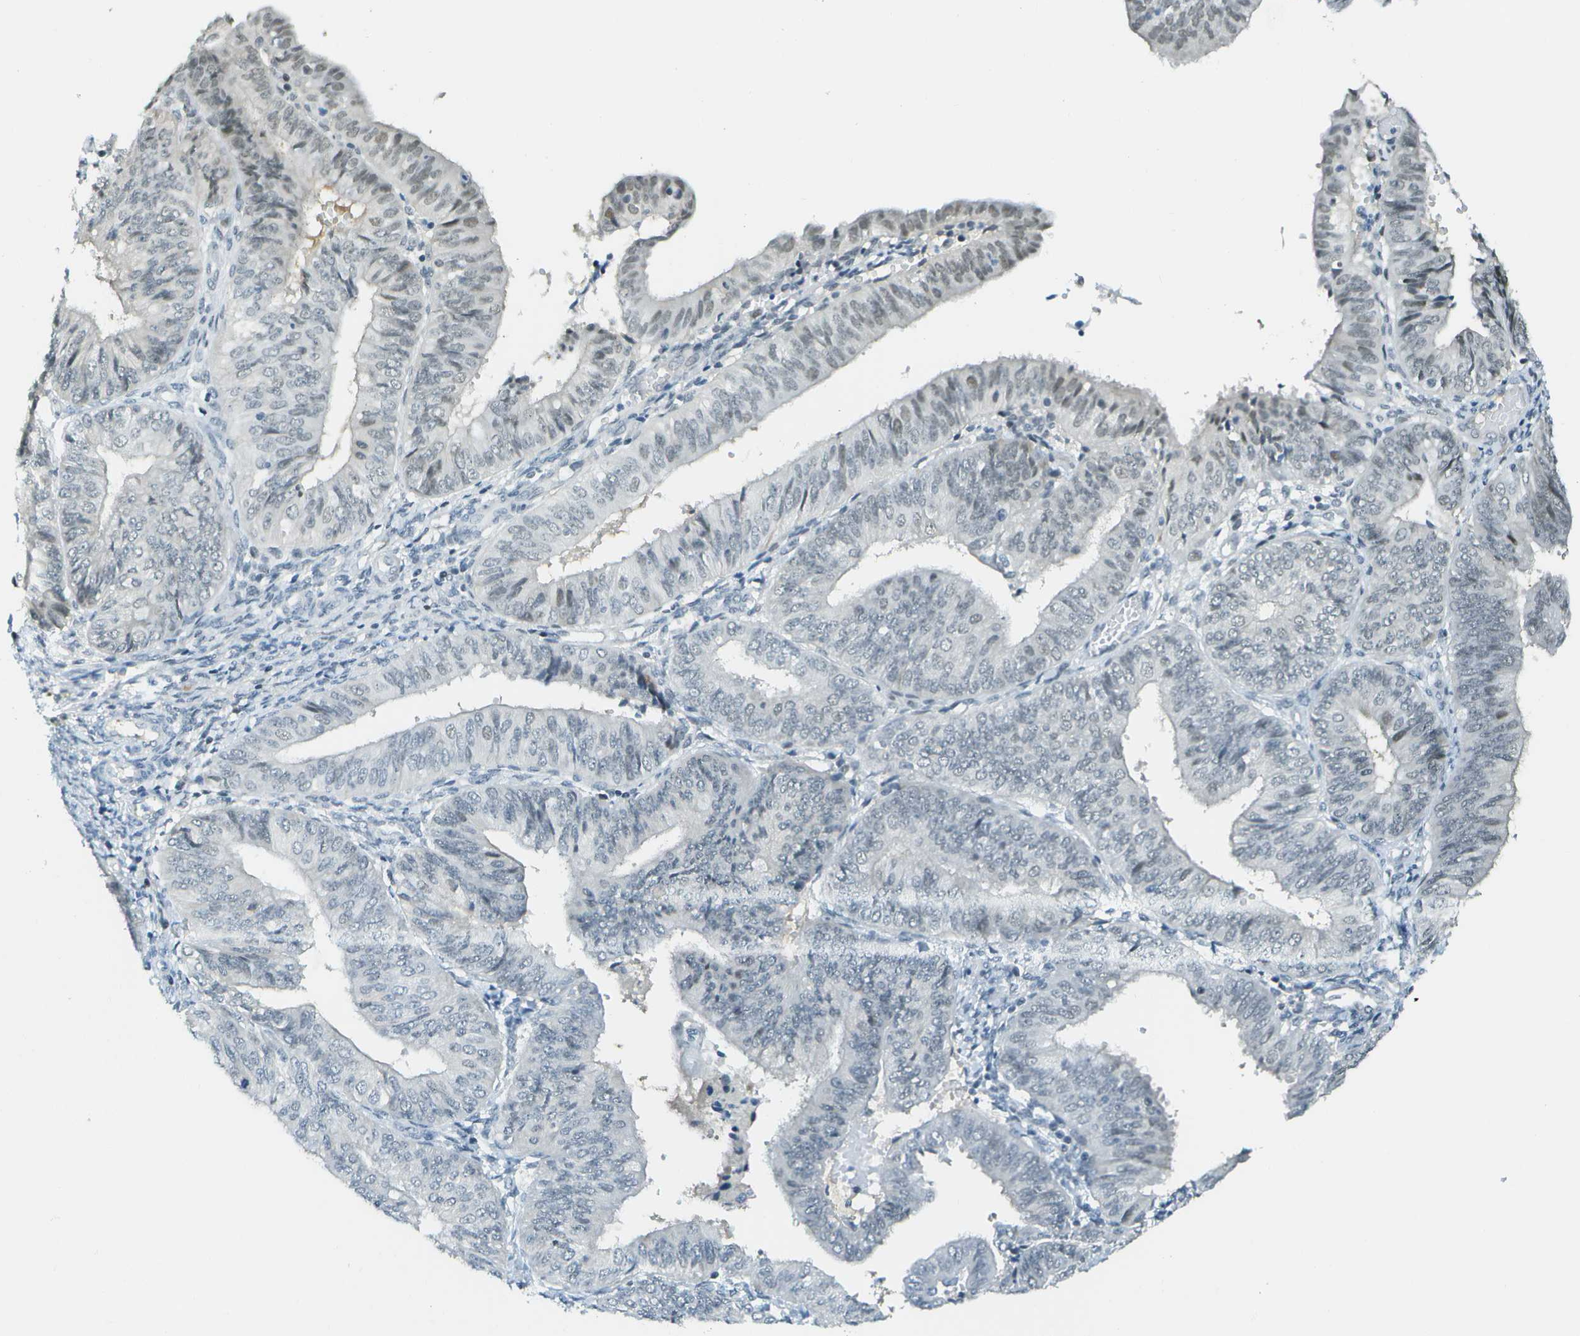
{"staining": {"intensity": "weak", "quantity": "25%-75%", "location": "nuclear"}, "tissue": "endometrial cancer", "cell_type": "Tumor cells", "image_type": "cancer", "snomed": [{"axis": "morphology", "description": "Adenocarcinoma, NOS"}, {"axis": "topography", "description": "Endometrium"}], "caption": "DAB (3,3'-diaminobenzidine) immunohistochemical staining of human endometrial cancer demonstrates weak nuclear protein positivity in approximately 25%-75% of tumor cells.", "gene": "NEK11", "patient": {"sex": "female", "age": 58}}